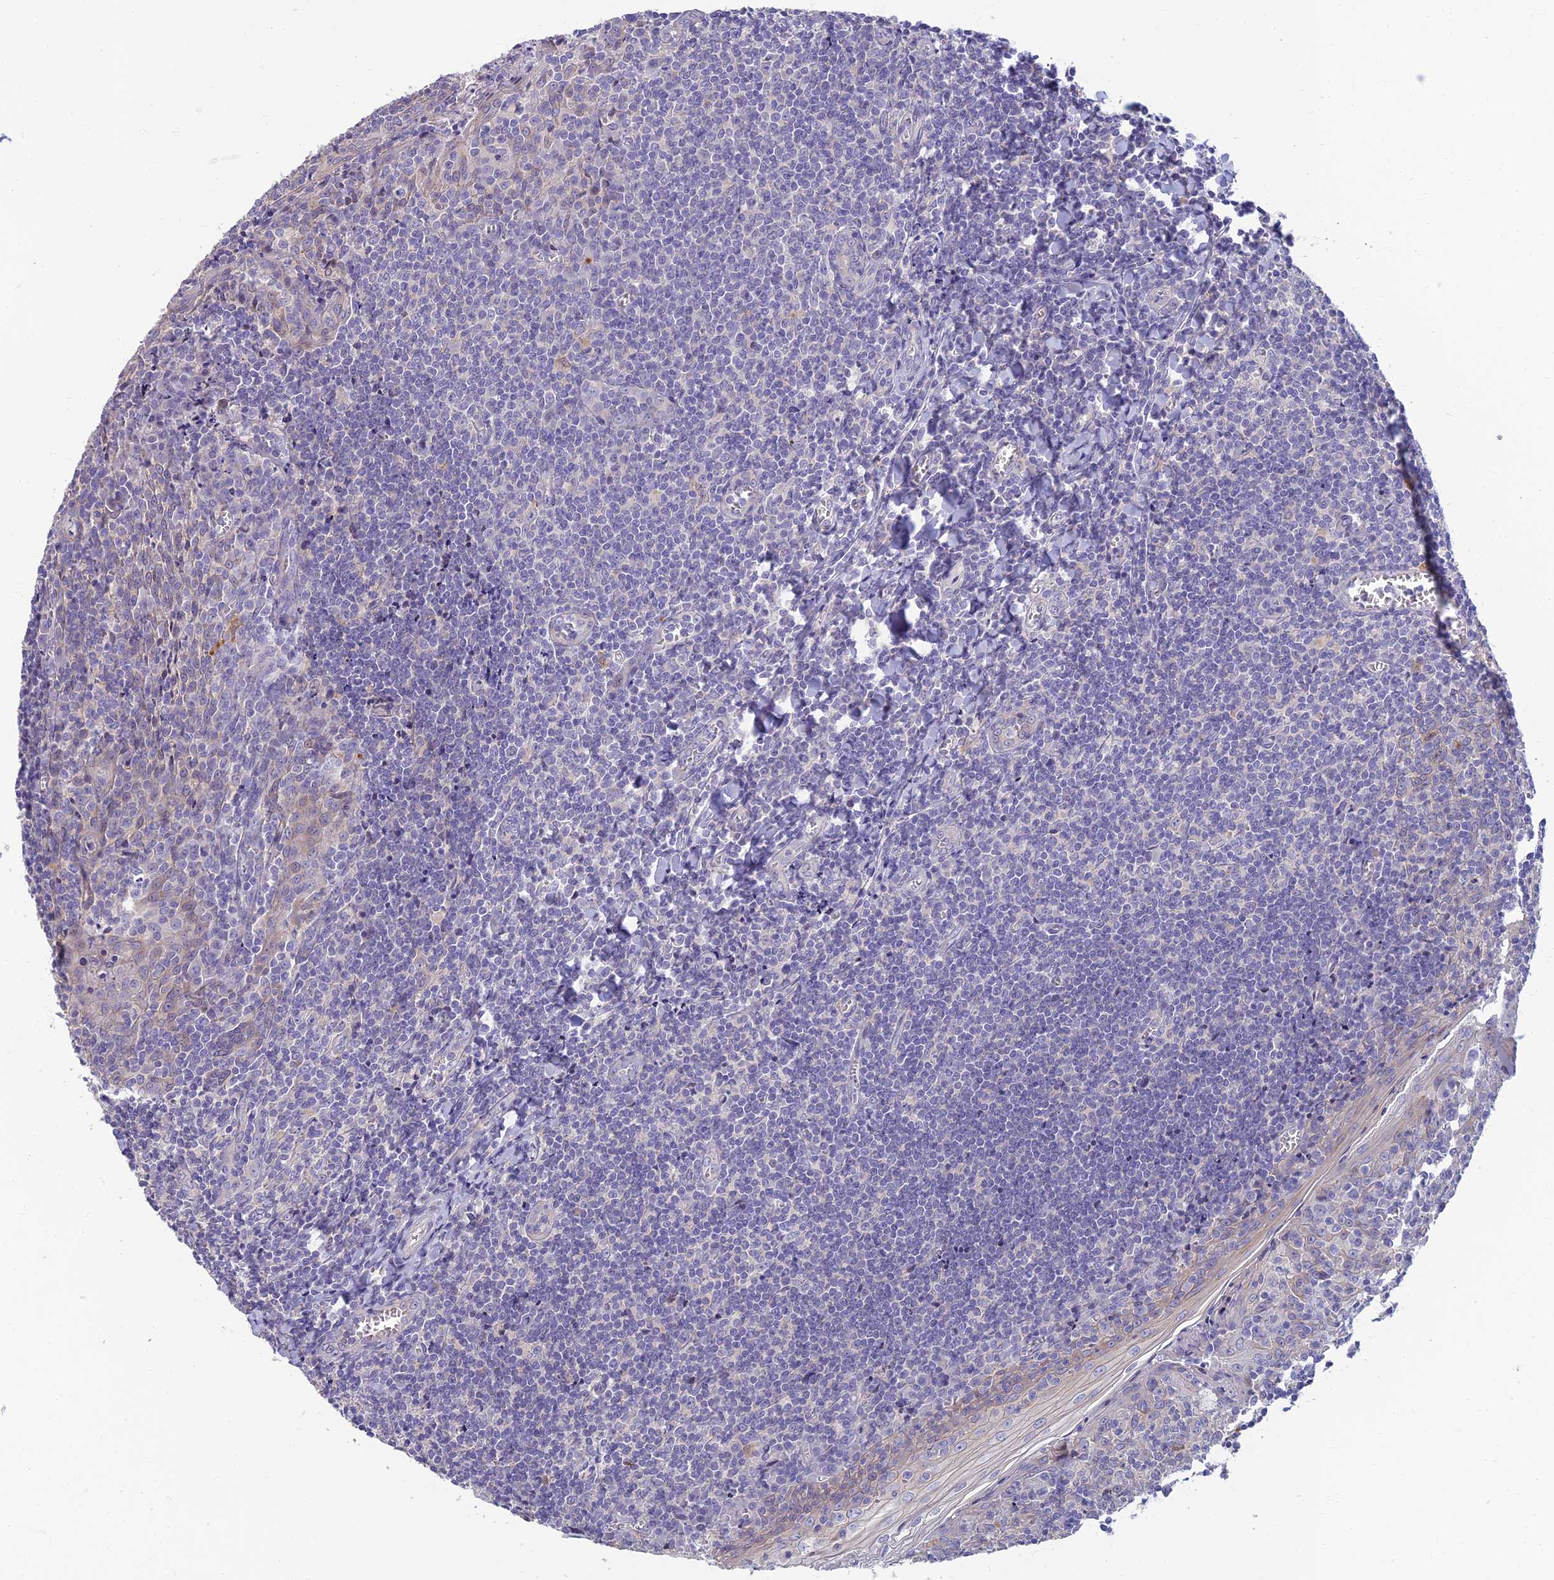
{"staining": {"intensity": "negative", "quantity": "none", "location": "none"}, "tissue": "tonsil", "cell_type": "Germinal center cells", "image_type": "normal", "snomed": [{"axis": "morphology", "description": "Normal tissue, NOS"}, {"axis": "topography", "description": "Tonsil"}], "caption": "Immunohistochemistry of unremarkable human tonsil exhibits no positivity in germinal center cells.", "gene": "NEURL1", "patient": {"sex": "male", "age": 27}}